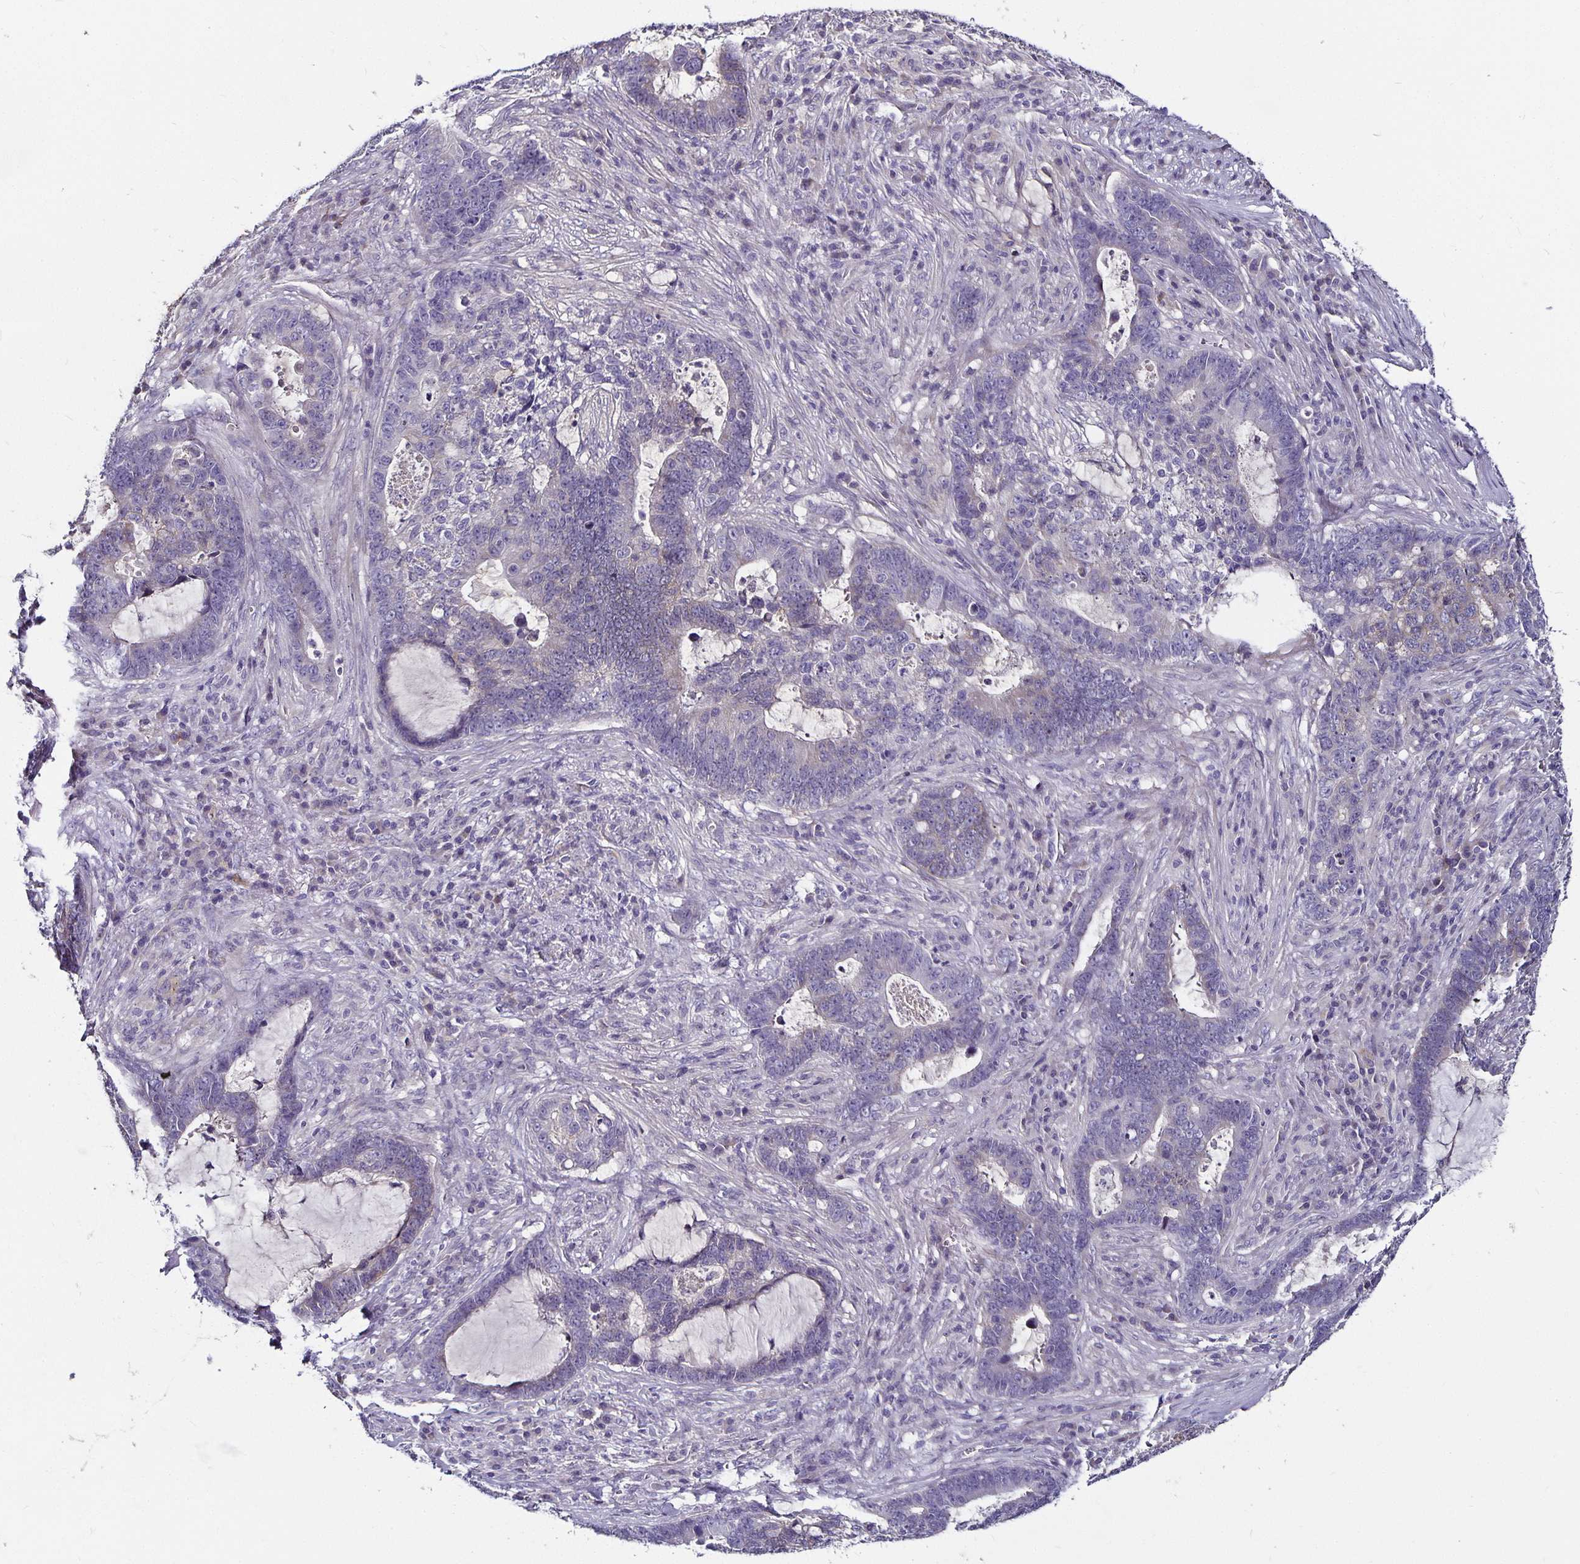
{"staining": {"intensity": "moderate", "quantity": "<25%", "location": "cytoplasmic/membranous"}, "tissue": "lung cancer", "cell_type": "Tumor cells", "image_type": "cancer", "snomed": [{"axis": "morphology", "description": "Aneuploidy"}, {"axis": "morphology", "description": "Adenocarcinoma, NOS"}, {"axis": "morphology", "description": "Adenocarcinoma primary or metastatic"}, {"axis": "topography", "description": "Lung"}], "caption": "Immunohistochemical staining of human lung cancer (adenocarcinoma) exhibits moderate cytoplasmic/membranous protein positivity in about <25% of tumor cells.", "gene": "CA12", "patient": {"sex": "female", "age": 75}}